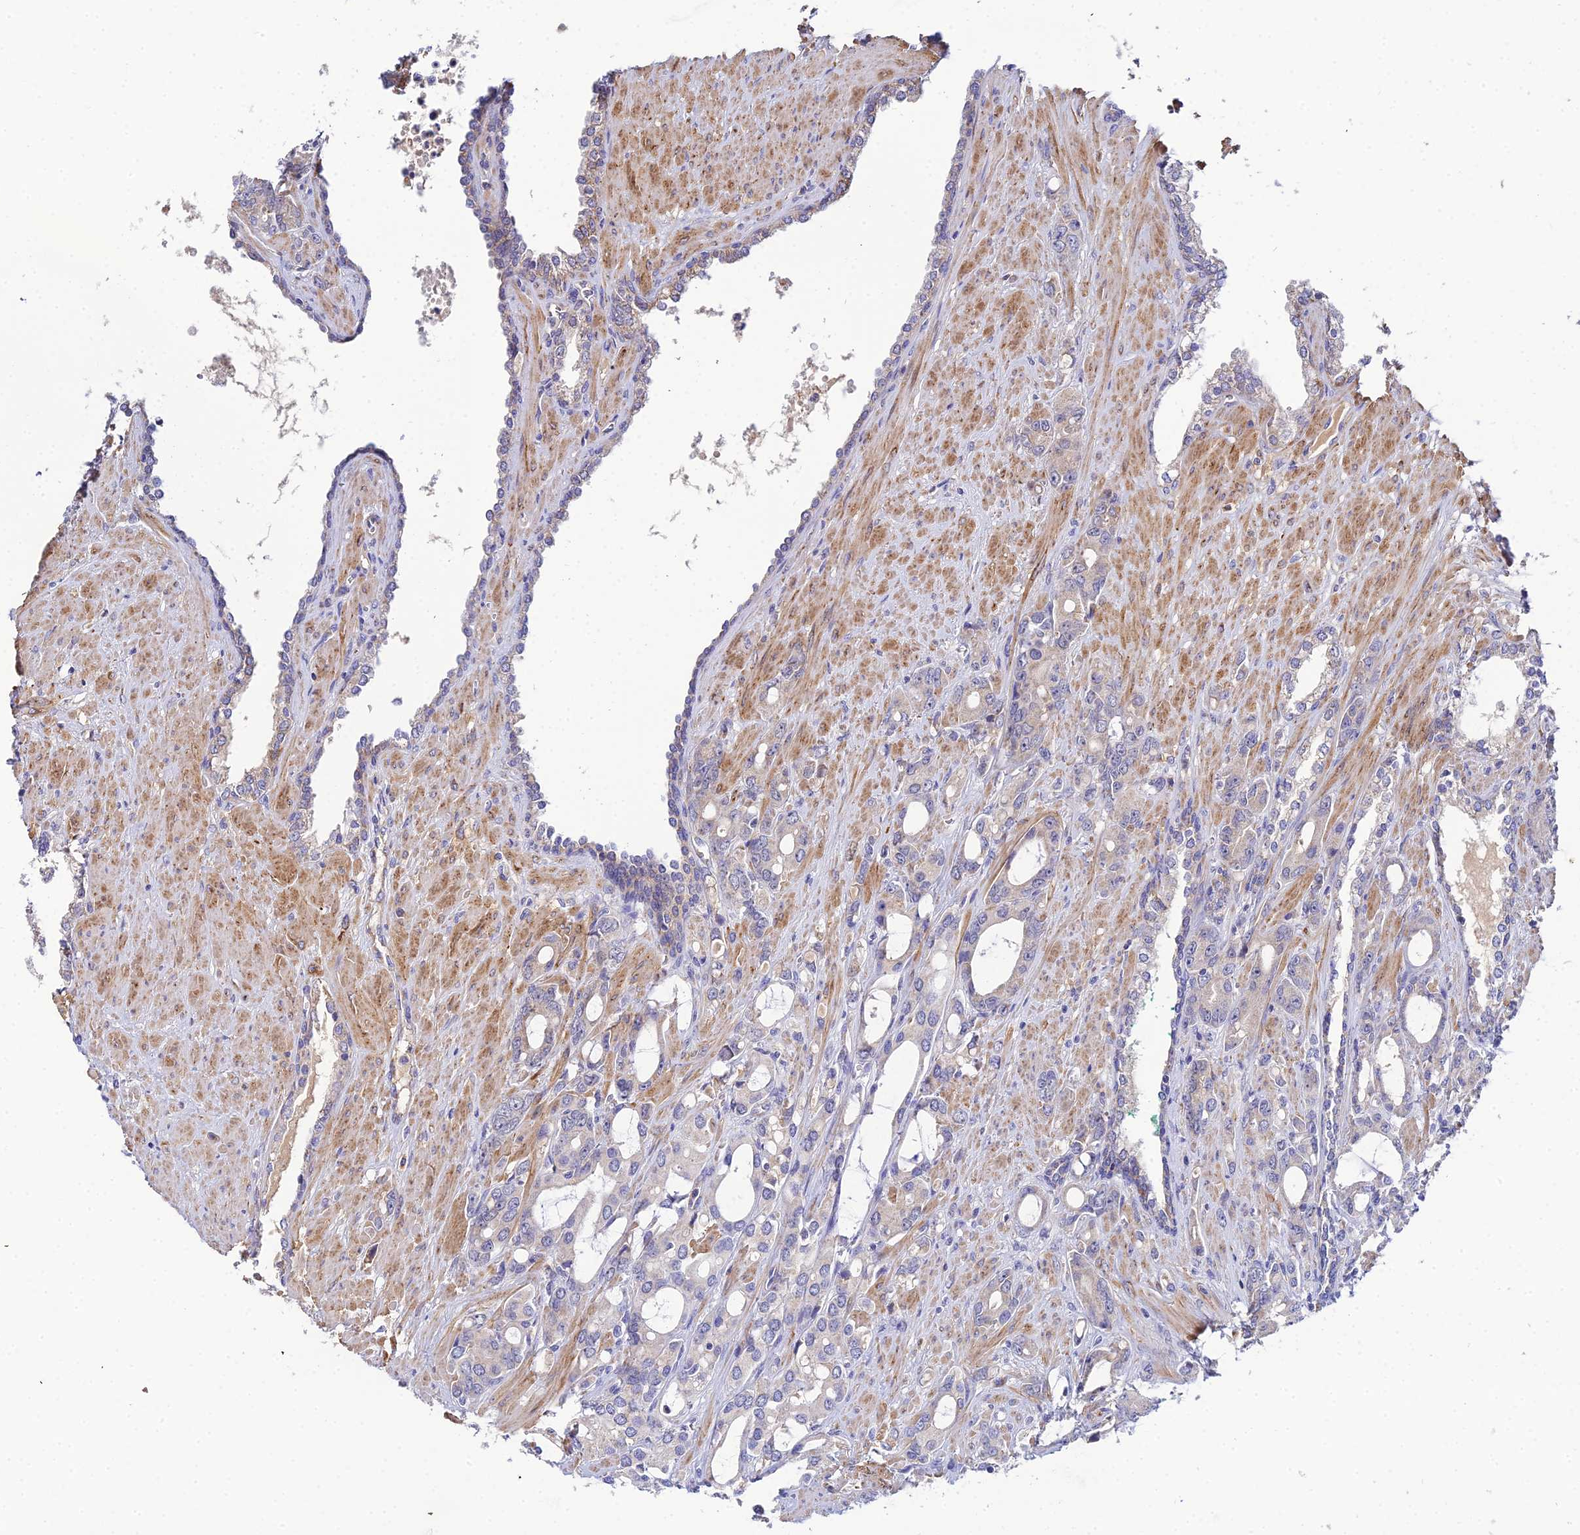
{"staining": {"intensity": "weak", "quantity": "25%-75%", "location": "cytoplasmic/membranous"}, "tissue": "prostate cancer", "cell_type": "Tumor cells", "image_type": "cancer", "snomed": [{"axis": "morphology", "description": "Adenocarcinoma, High grade"}, {"axis": "topography", "description": "Prostate"}], "caption": "The photomicrograph shows a brown stain indicating the presence of a protein in the cytoplasmic/membranous of tumor cells in prostate cancer (adenocarcinoma (high-grade)).", "gene": "ACOT2", "patient": {"sex": "male", "age": 72}}